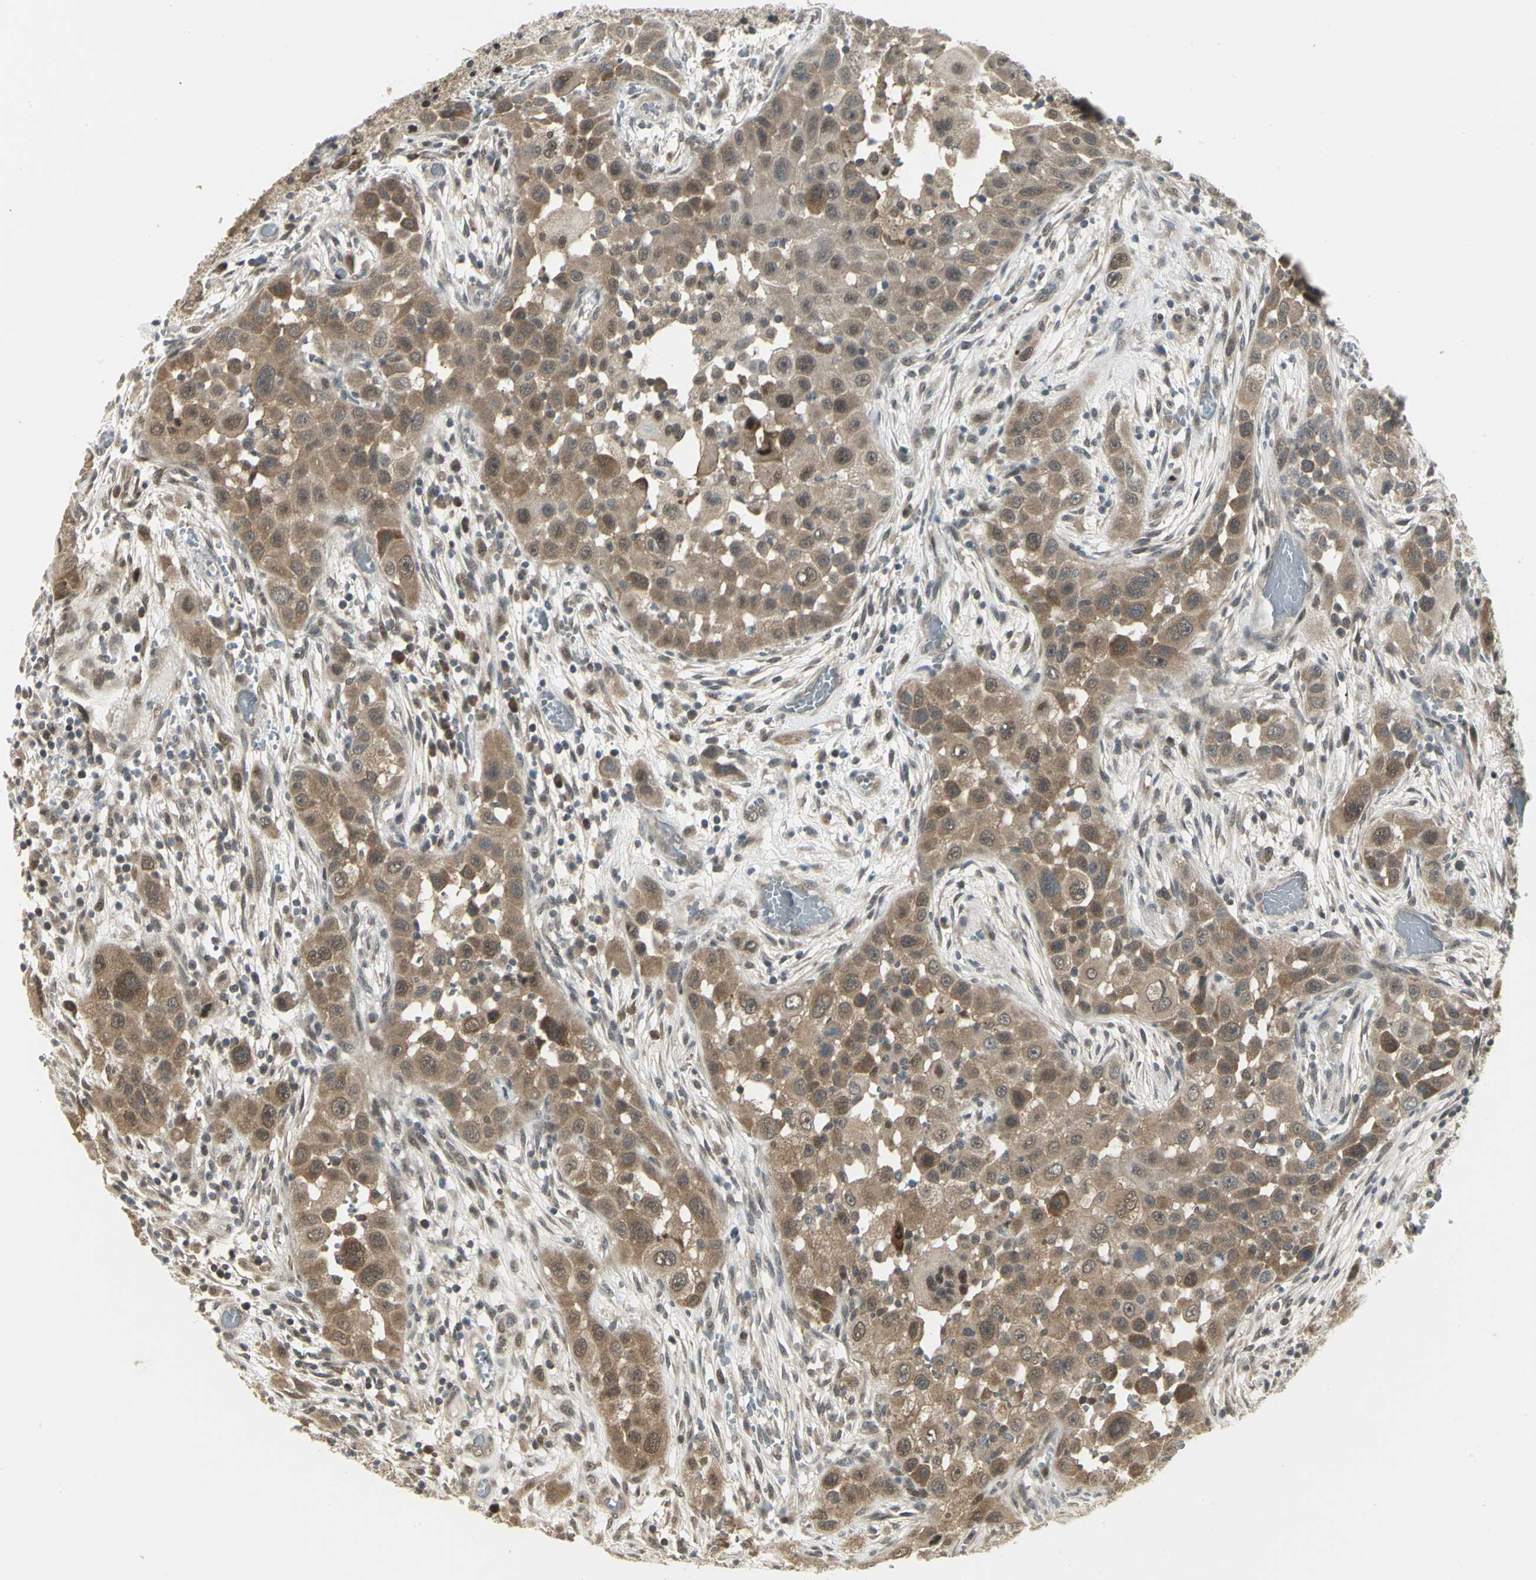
{"staining": {"intensity": "moderate", "quantity": ">75%", "location": "cytoplasmic/membranous,nuclear"}, "tissue": "head and neck cancer", "cell_type": "Tumor cells", "image_type": "cancer", "snomed": [{"axis": "morphology", "description": "Carcinoma, NOS"}, {"axis": "topography", "description": "Head-Neck"}], "caption": "A high-resolution photomicrograph shows immunohistochemistry staining of head and neck cancer (carcinoma), which displays moderate cytoplasmic/membranous and nuclear staining in about >75% of tumor cells.", "gene": "PSMC4", "patient": {"sex": "male", "age": 87}}